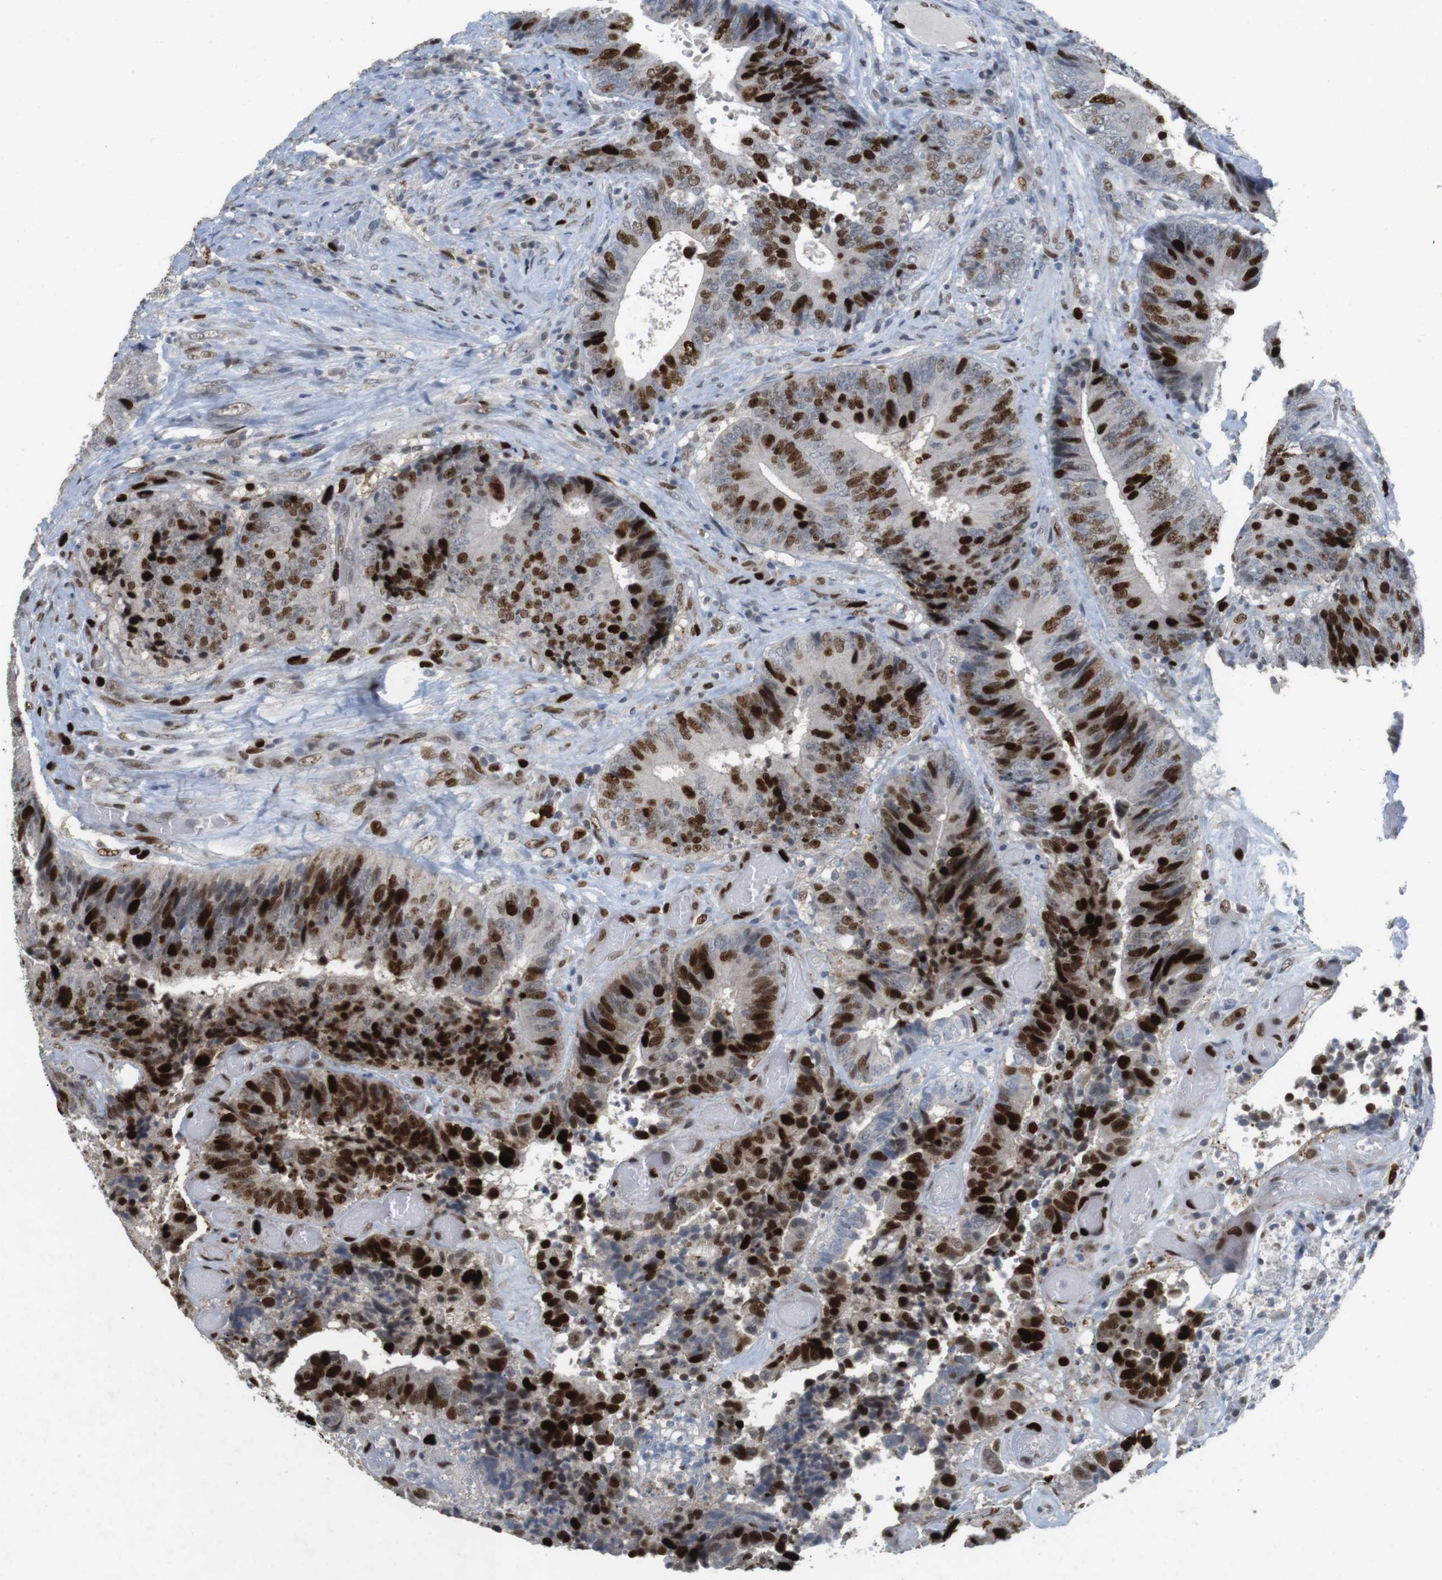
{"staining": {"intensity": "strong", "quantity": "25%-75%", "location": "nuclear"}, "tissue": "colorectal cancer", "cell_type": "Tumor cells", "image_type": "cancer", "snomed": [{"axis": "morphology", "description": "Adenocarcinoma, NOS"}, {"axis": "topography", "description": "Rectum"}], "caption": "Immunohistochemistry micrograph of neoplastic tissue: human adenocarcinoma (colorectal) stained using immunohistochemistry exhibits high levels of strong protein expression localized specifically in the nuclear of tumor cells, appearing as a nuclear brown color.", "gene": "KPNA2", "patient": {"sex": "male", "age": 72}}